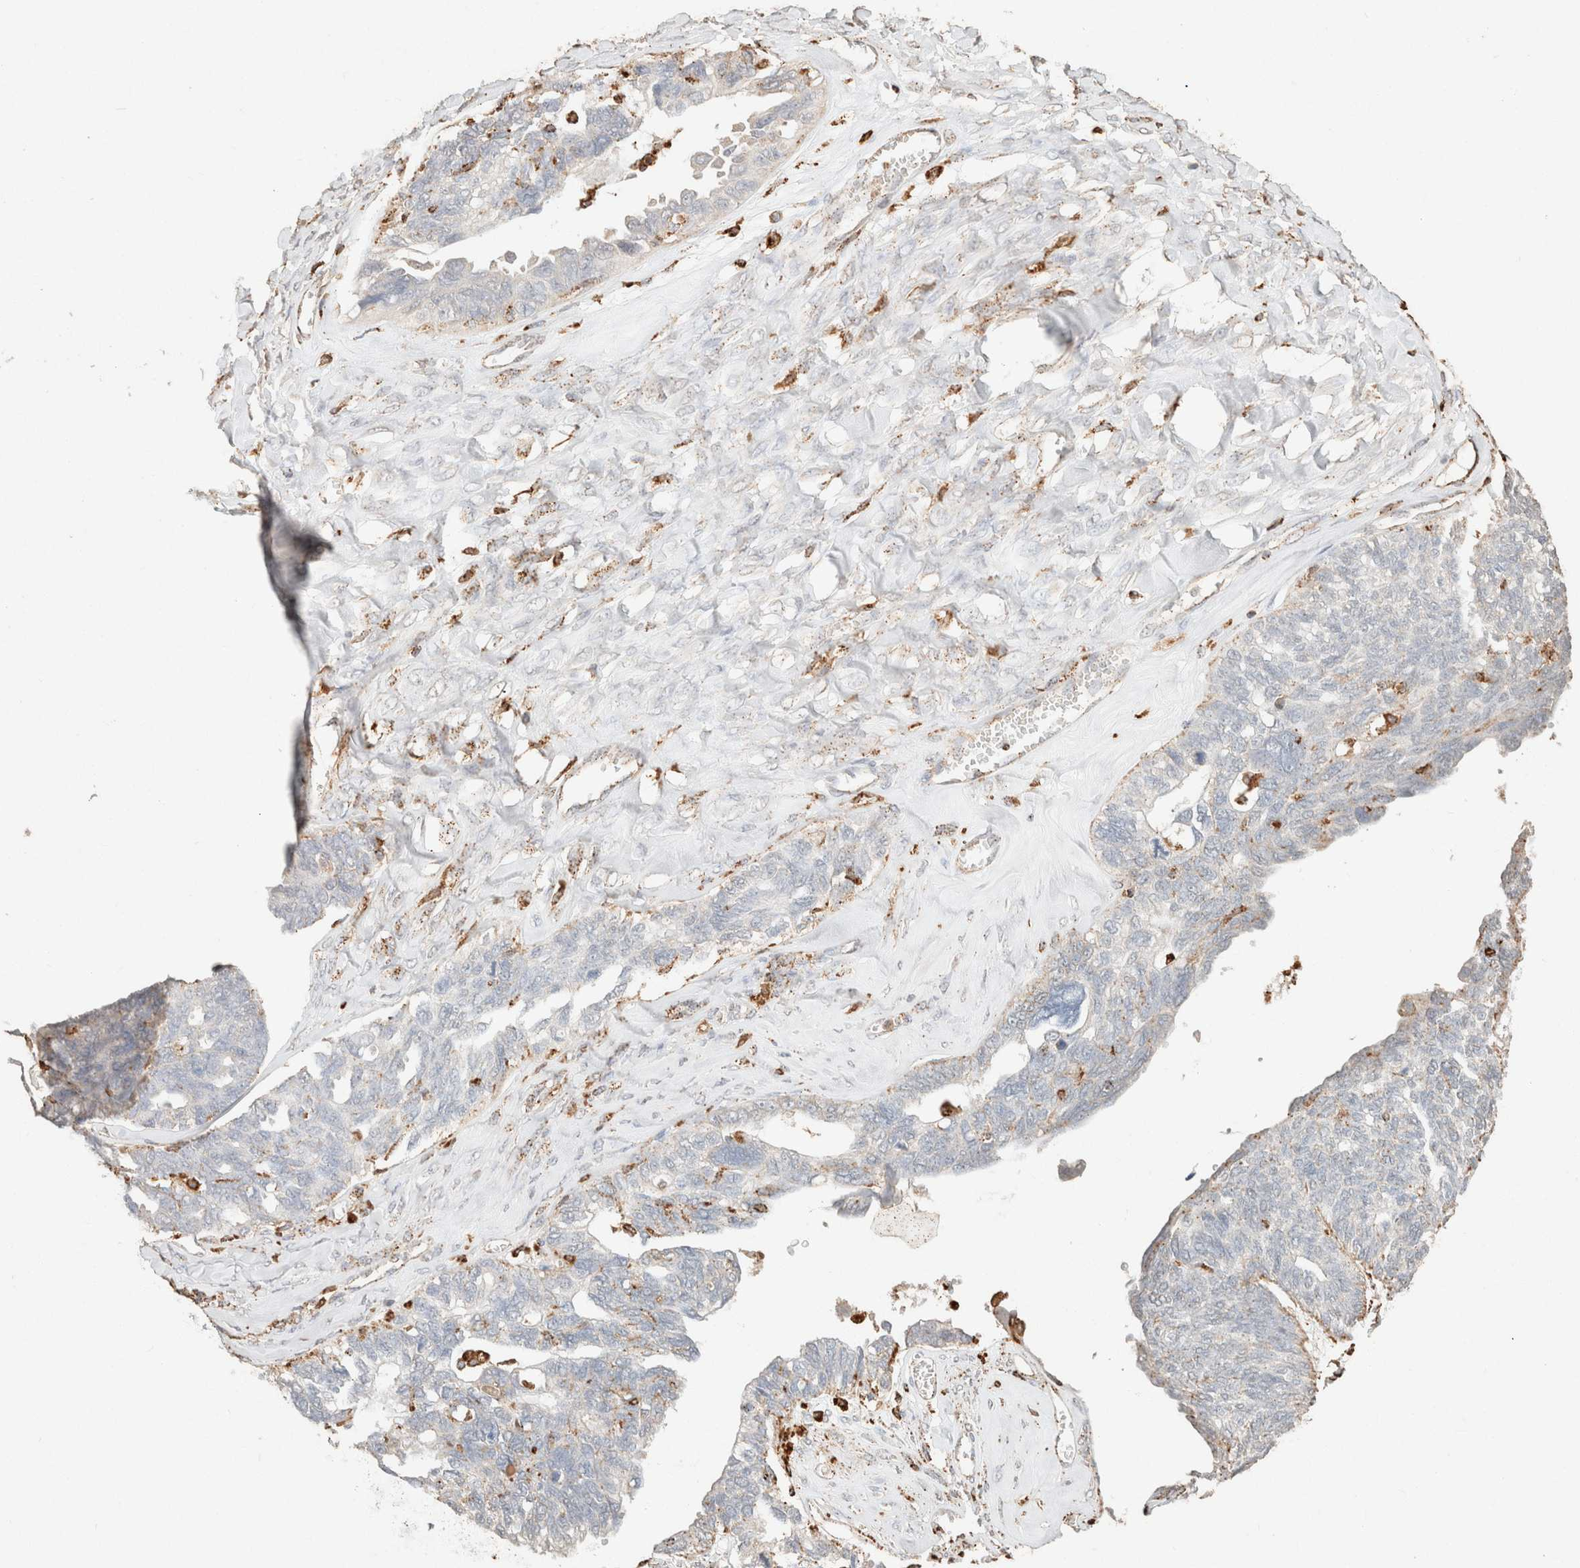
{"staining": {"intensity": "weak", "quantity": "<25%", "location": "cytoplasmic/membranous"}, "tissue": "ovarian cancer", "cell_type": "Tumor cells", "image_type": "cancer", "snomed": [{"axis": "morphology", "description": "Cystadenocarcinoma, serous, NOS"}, {"axis": "topography", "description": "Ovary"}], "caption": "Micrograph shows no protein staining in tumor cells of serous cystadenocarcinoma (ovarian) tissue.", "gene": "CTSC", "patient": {"sex": "female", "age": 79}}